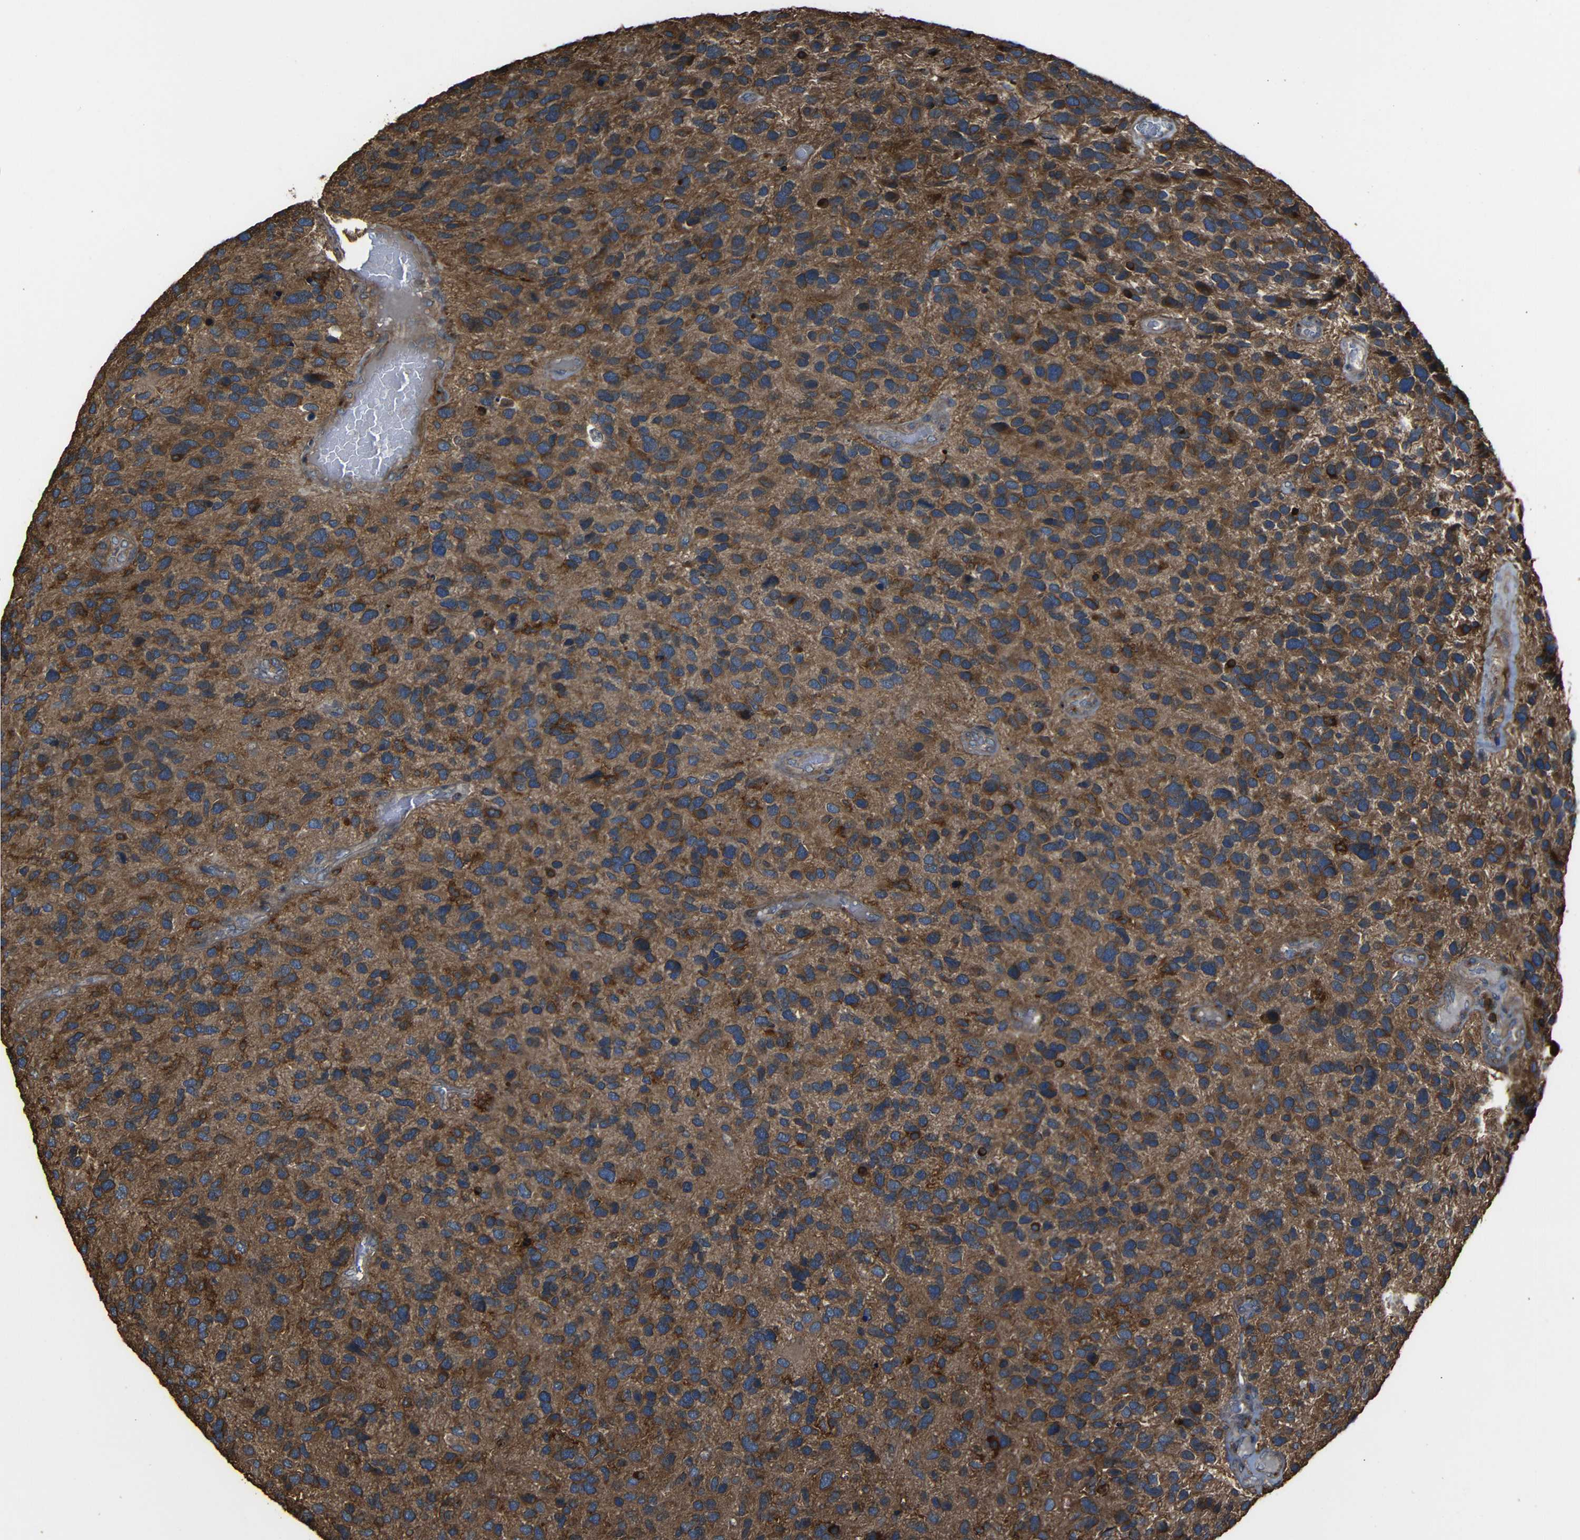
{"staining": {"intensity": "moderate", "quantity": ">75%", "location": "cytoplasmic/membranous"}, "tissue": "glioma", "cell_type": "Tumor cells", "image_type": "cancer", "snomed": [{"axis": "morphology", "description": "Glioma, malignant, High grade"}, {"axis": "topography", "description": "Brain"}], "caption": "Immunohistochemical staining of glioma shows medium levels of moderate cytoplasmic/membranous protein expression in about >75% of tumor cells.", "gene": "ADGRE5", "patient": {"sex": "female", "age": 58}}